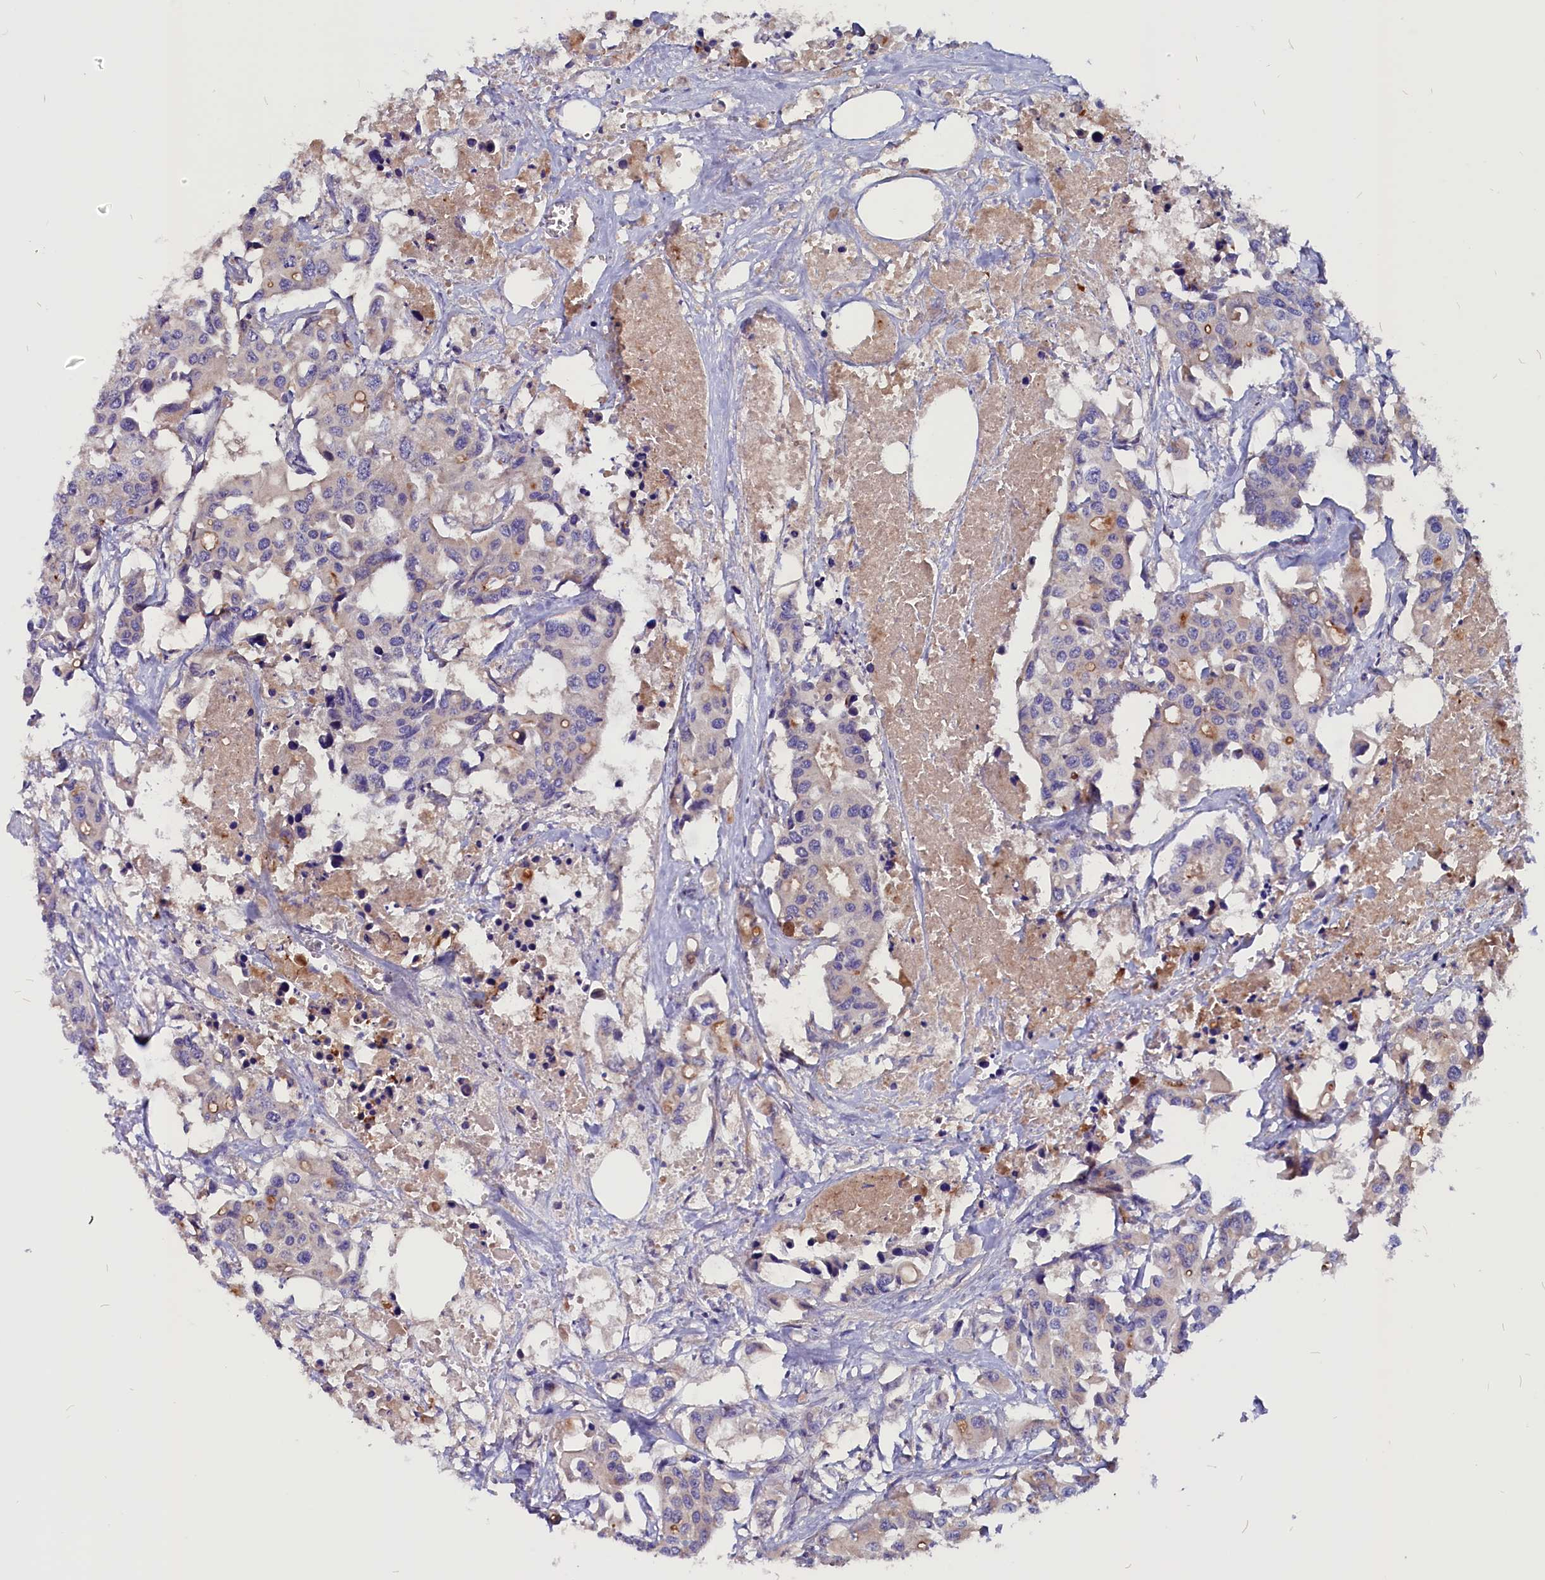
{"staining": {"intensity": "moderate", "quantity": "<25%", "location": "cytoplasmic/membranous"}, "tissue": "colorectal cancer", "cell_type": "Tumor cells", "image_type": "cancer", "snomed": [{"axis": "morphology", "description": "Adenocarcinoma, NOS"}, {"axis": "topography", "description": "Colon"}], "caption": "Brown immunohistochemical staining in human colorectal adenocarcinoma exhibits moderate cytoplasmic/membranous positivity in about <25% of tumor cells. (brown staining indicates protein expression, while blue staining denotes nuclei).", "gene": "CCBE1", "patient": {"sex": "male", "age": 77}}